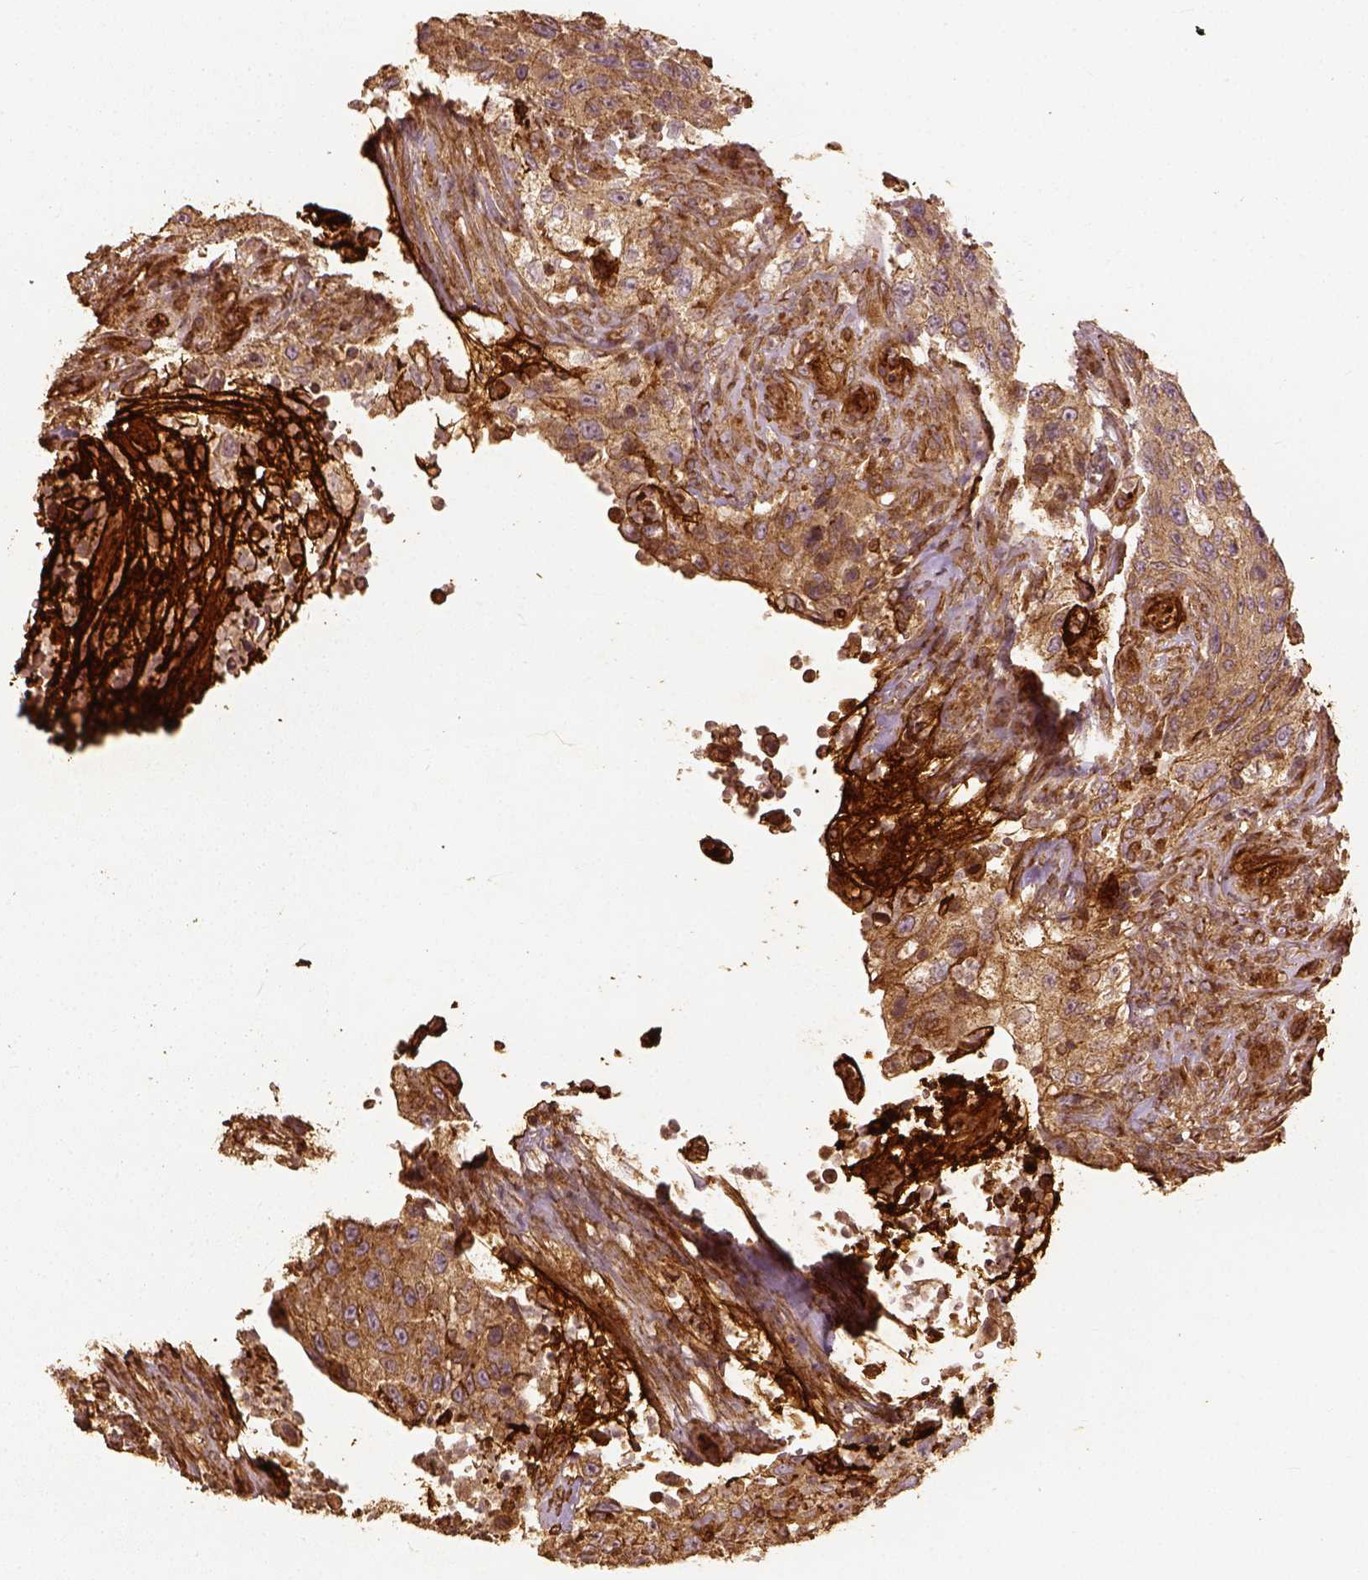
{"staining": {"intensity": "moderate", "quantity": ">75%", "location": "cytoplasmic/membranous"}, "tissue": "urothelial cancer", "cell_type": "Tumor cells", "image_type": "cancer", "snomed": [{"axis": "morphology", "description": "Urothelial carcinoma, High grade"}, {"axis": "topography", "description": "Urinary bladder"}], "caption": "High-magnification brightfield microscopy of urothelial cancer stained with DAB (brown) and counterstained with hematoxylin (blue). tumor cells exhibit moderate cytoplasmic/membranous positivity is present in approximately>75% of cells. (Brightfield microscopy of DAB IHC at high magnification).", "gene": "VEGFA", "patient": {"sex": "female", "age": 60}}